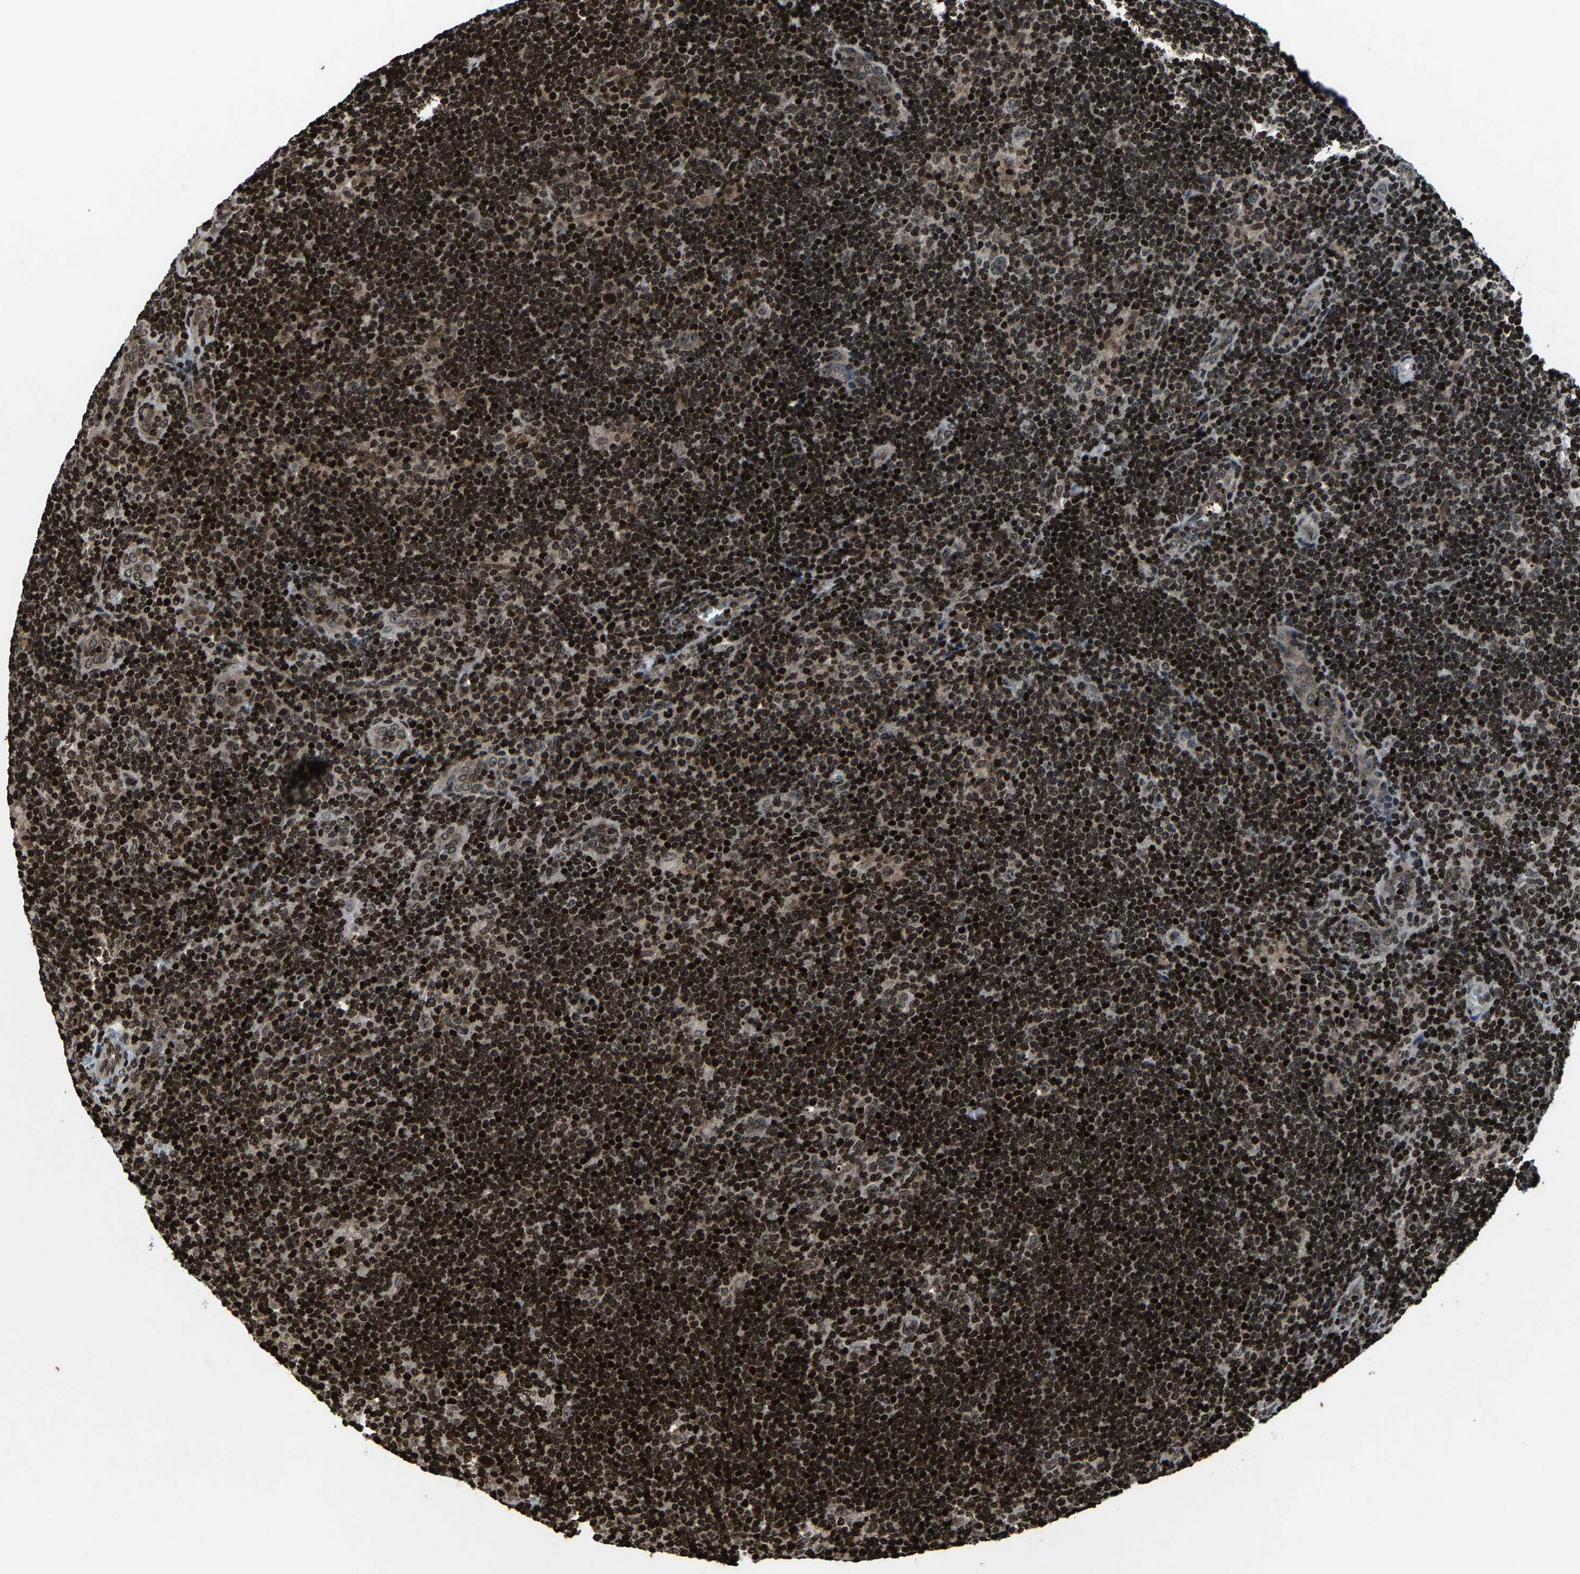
{"staining": {"intensity": "moderate", "quantity": "25%-75%", "location": "nuclear"}, "tissue": "lymphoma", "cell_type": "Tumor cells", "image_type": "cancer", "snomed": [{"axis": "morphology", "description": "Hodgkin's disease, NOS"}, {"axis": "topography", "description": "Lymph node"}], "caption": "High-magnification brightfield microscopy of Hodgkin's disease stained with DAB (brown) and counterstained with hematoxylin (blue). tumor cells exhibit moderate nuclear expression is identified in about25%-75% of cells.", "gene": "H4C1", "patient": {"sex": "female", "age": 57}}